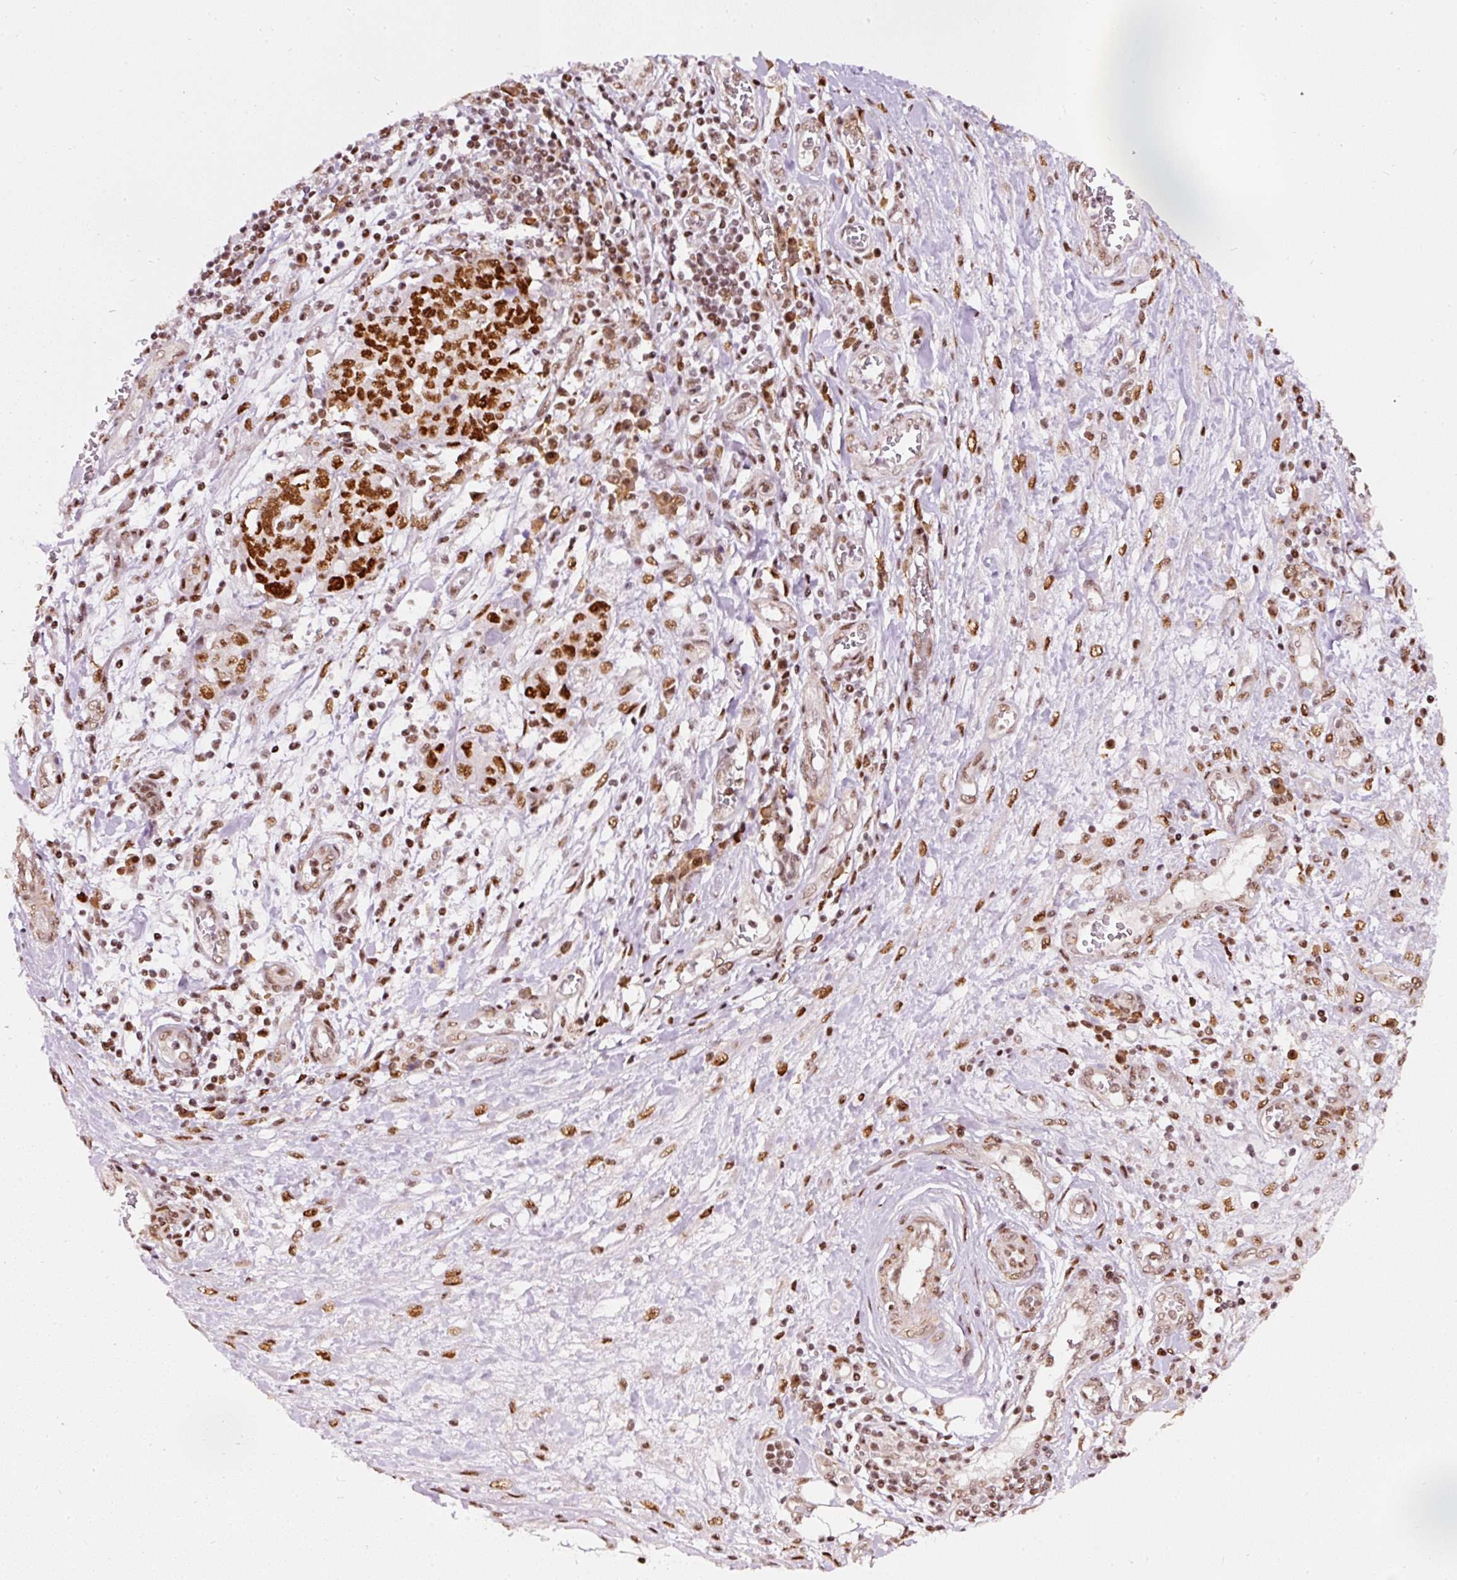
{"staining": {"intensity": "strong", "quantity": ">75%", "location": "nuclear"}, "tissue": "ovarian cancer", "cell_type": "Tumor cells", "image_type": "cancer", "snomed": [{"axis": "morphology", "description": "Cystadenocarcinoma, serous, NOS"}, {"axis": "topography", "description": "Soft tissue"}, {"axis": "topography", "description": "Ovary"}], "caption": "DAB (3,3'-diaminobenzidine) immunohistochemical staining of human ovarian serous cystadenocarcinoma shows strong nuclear protein staining in approximately >75% of tumor cells. (DAB (3,3'-diaminobenzidine) = brown stain, brightfield microscopy at high magnification).", "gene": "HNRNPC", "patient": {"sex": "female", "age": 57}}